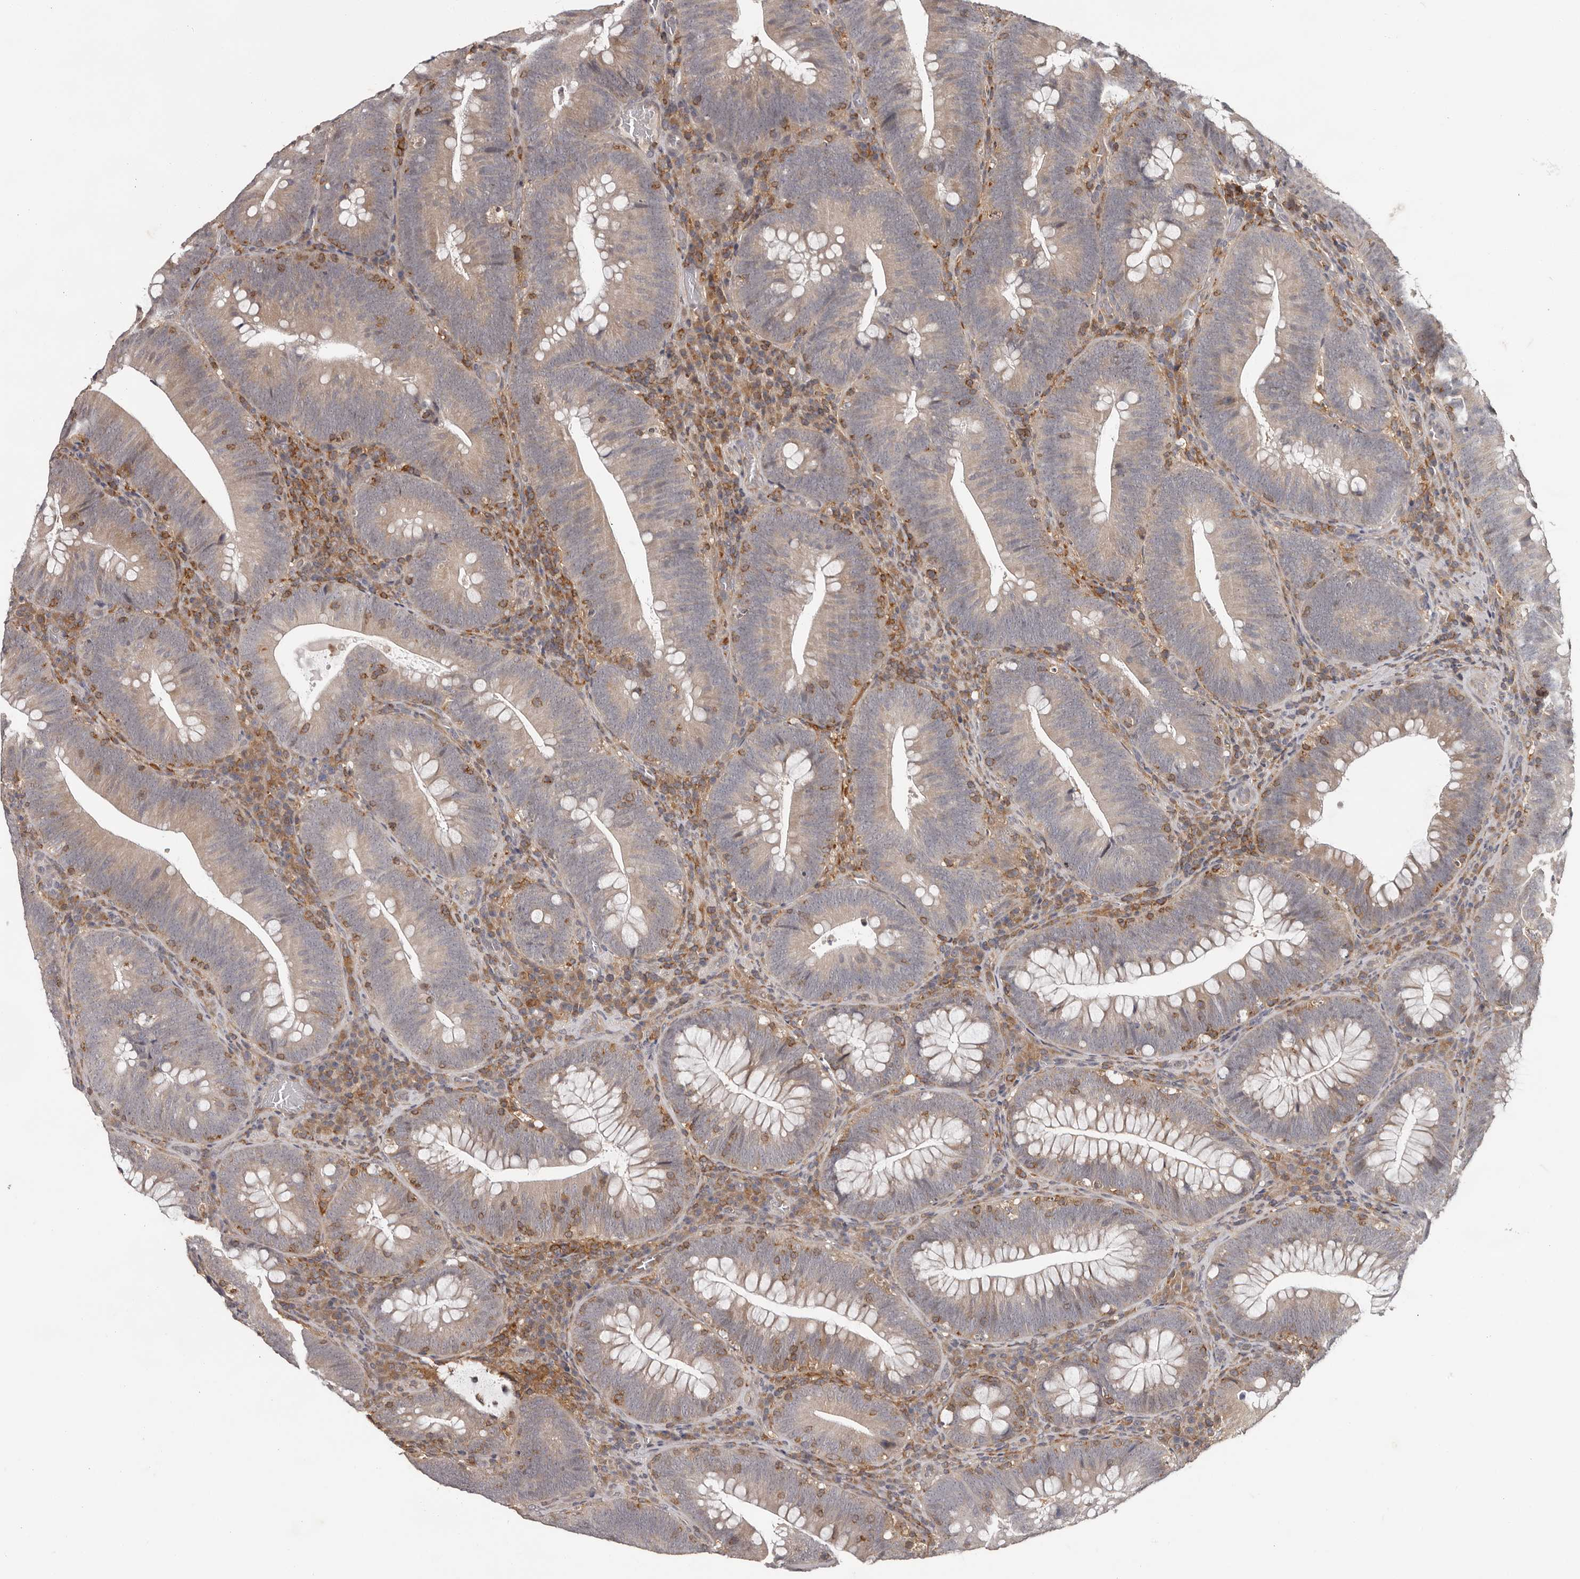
{"staining": {"intensity": "negative", "quantity": "none", "location": "none"}, "tissue": "colorectal cancer", "cell_type": "Tumor cells", "image_type": "cancer", "snomed": [{"axis": "morphology", "description": "Normal tissue, NOS"}, {"axis": "topography", "description": "Colon"}], "caption": "IHC micrograph of human colorectal cancer stained for a protein (brown), which reveals no expression in tumor cells.", "gene": "ANKRD44", "patient": {"sex": "female", "age": 82}}